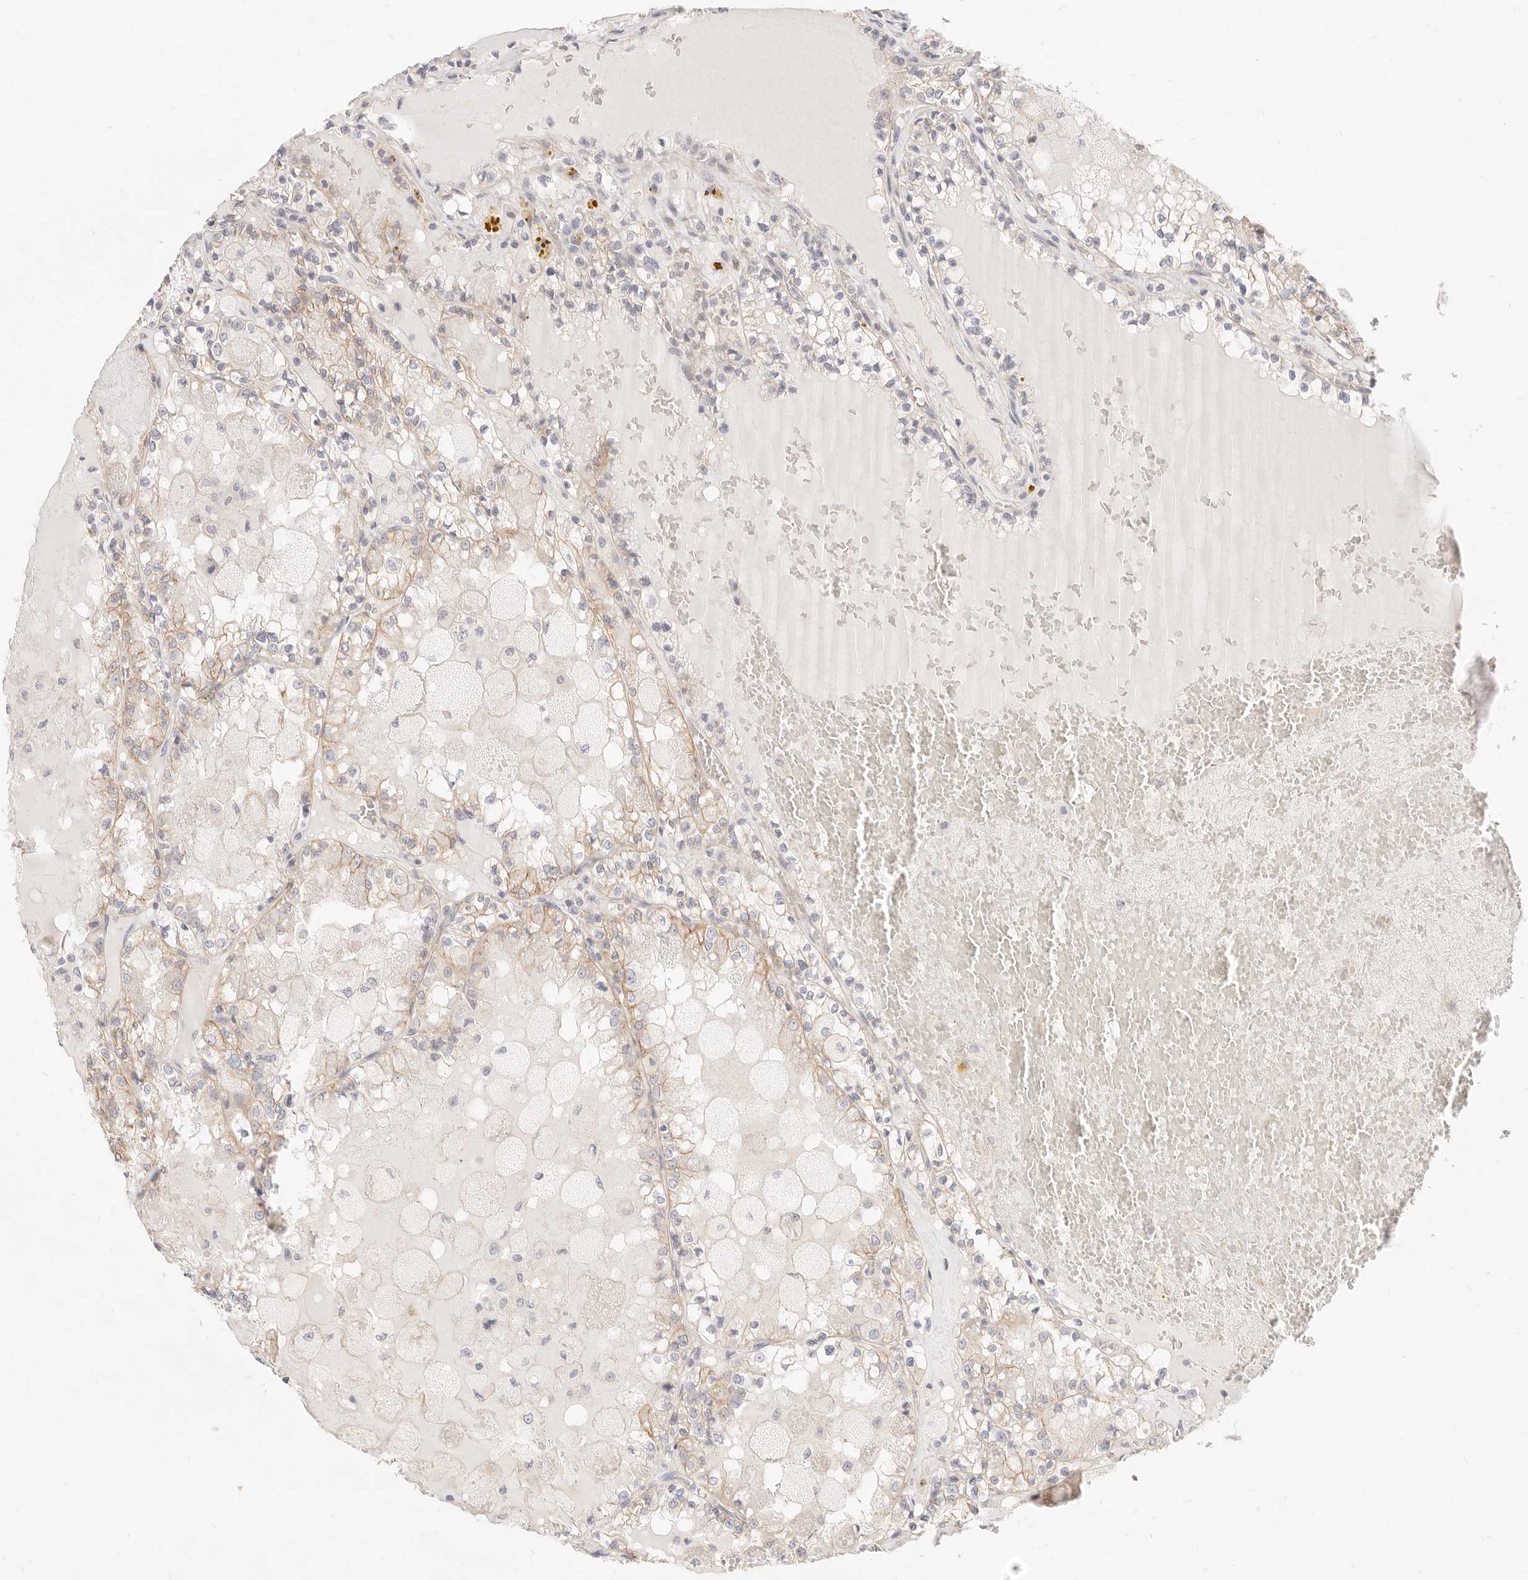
{"staining": {"intensity": "weak", "quantity": "25%-75%", "location": "cytoplasmic/membranous"}, "tissue": "renal cancer", "cell_type": "Tumor cells", "image_type": "cancer", "snomed": [{"axis": "morphology", "description": "Adenocarcinoma, NOS"}, {"axis": "topography", "description": "Kidney"}], "caption": "Adenocarcinoma (renal) stained with a brown dye displays weak cytoplasmic/membranous positive expression in about 25%-75% of tumor cells.", "gene": "UBXN10", "patient": {"sex": "female", "age": 56}}